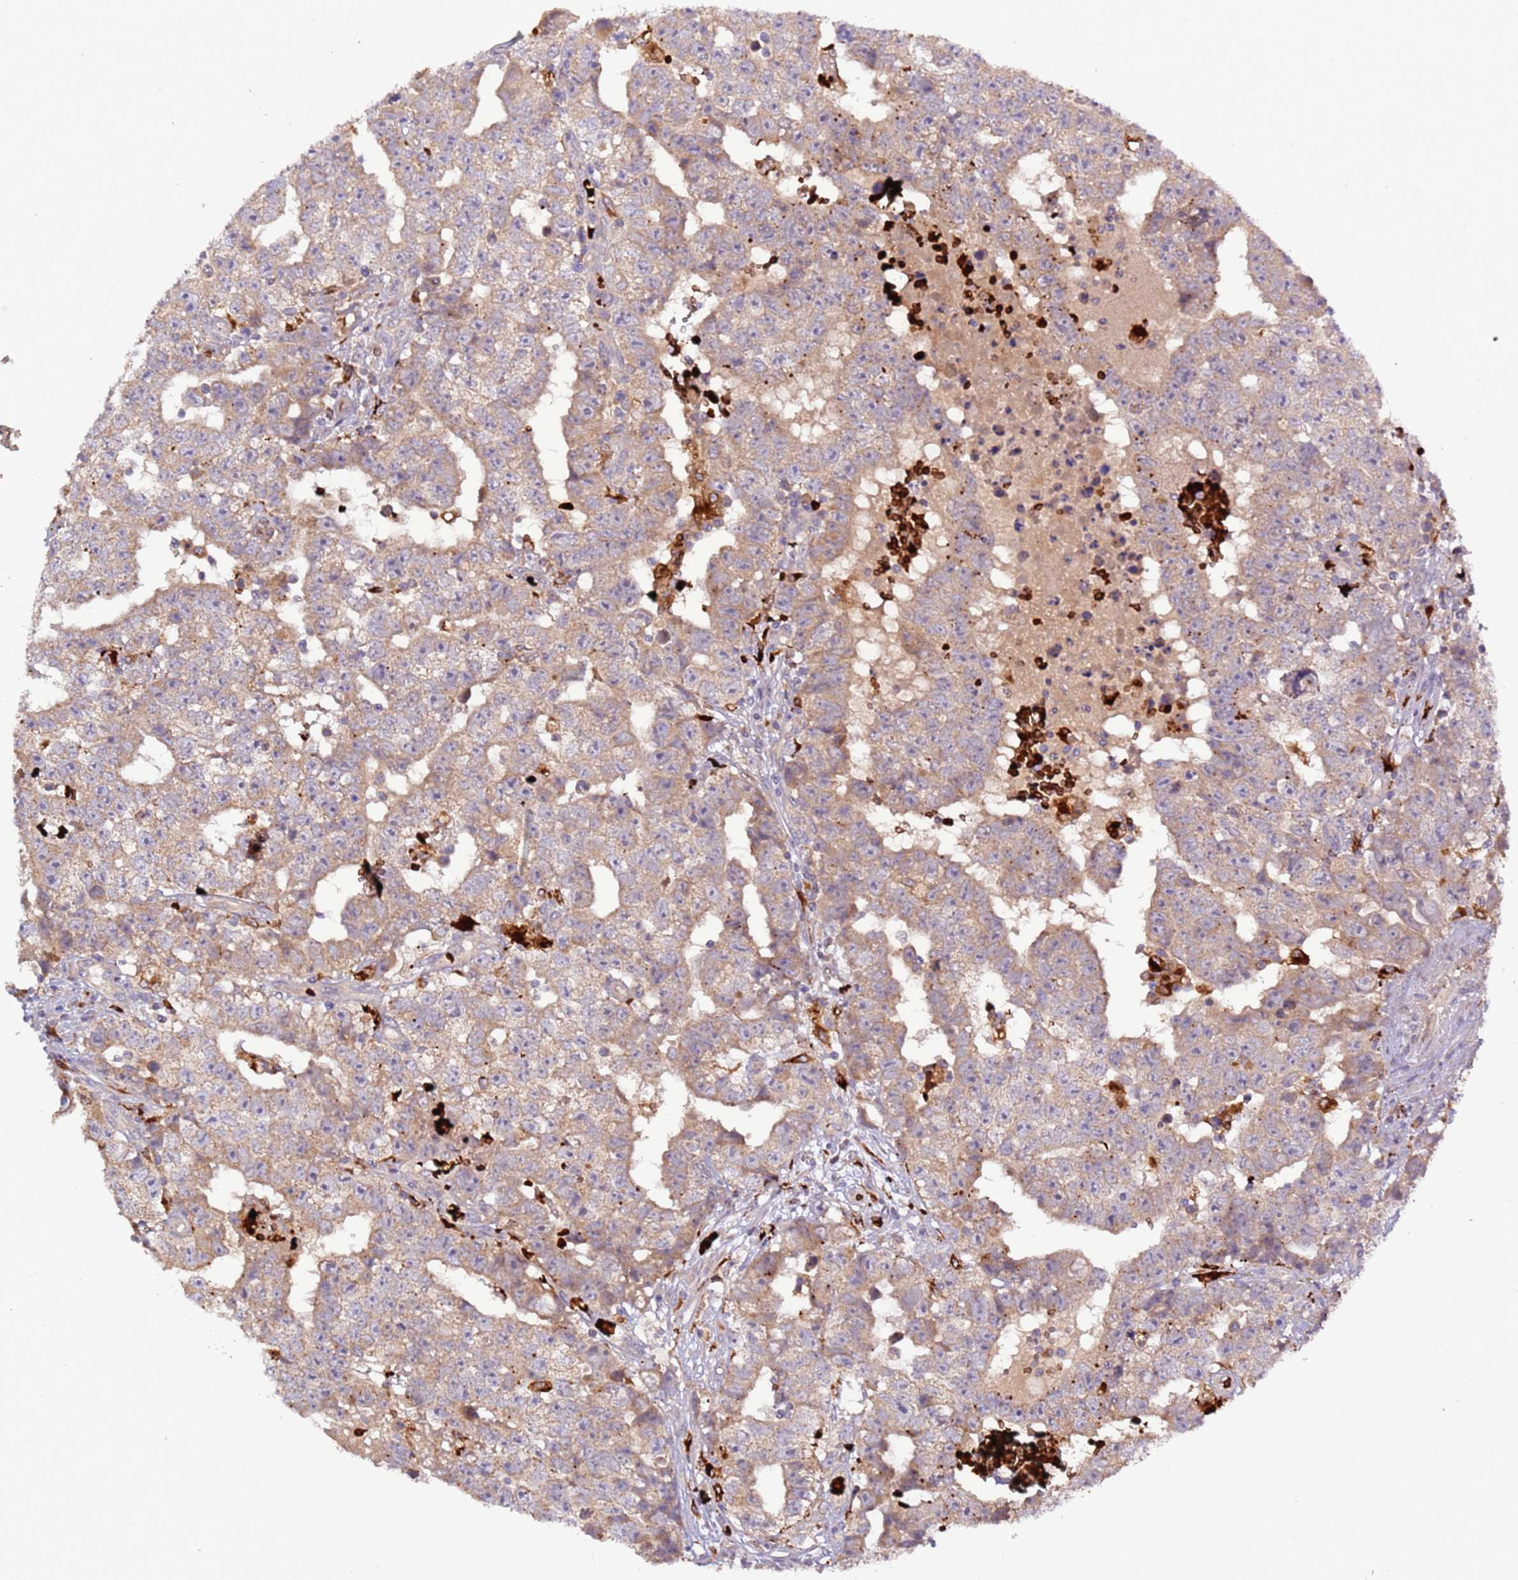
{"staining": {"intensity": "moderate", "quantity": "25%-75%", "location": "cytoplasmic/membranous"}, "tissue": "testis cancer", "cell_type": "Tumor cells", "image_type": "cancer", "snomed": [{"axis": "morphology", "description": "Carcinoma, Embryonal, NOS"}, {"axis": "topography", "description": "Testis"}], "caption": "Immunohistochemistry (IHC) photomicrograph of testis embryonal carcinoma stained for a protein (brown), which exhibits medium levels of moderate cytoplasmic/membranous positivity in approximately 25%-75% of tumor cells.", "gene": "VPS36", "patient": {"sex": "male", "age": 25}}